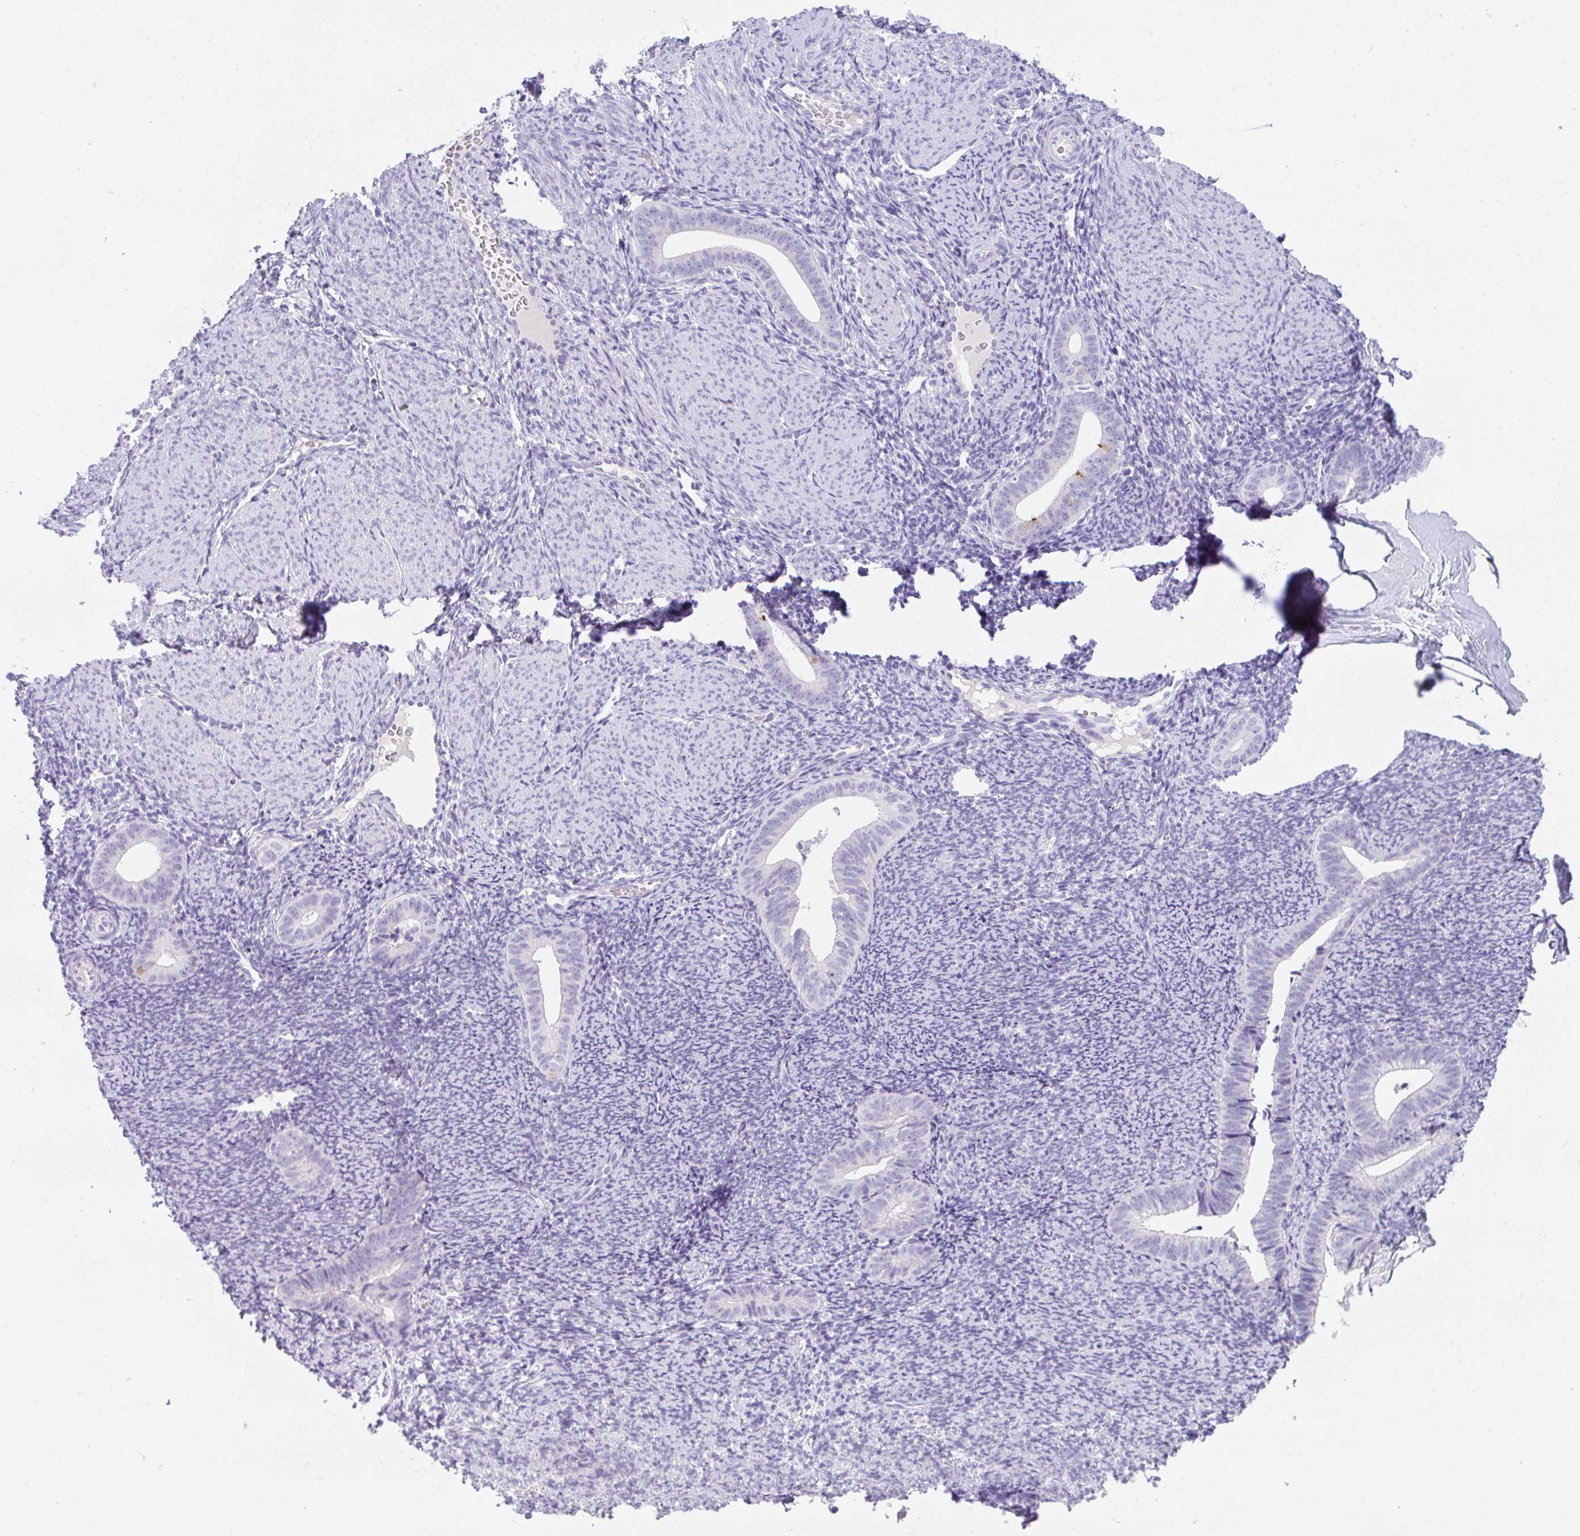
{"staining": {"intensity": "negative", "quantity": "none", "location": "none"}, "tissue": "endometrium", "cell_type": "Cells in endometrial stroma", "image_type": "normal", "snomed": [{"axis": "morphology", "description": "Normal tissue, NOS"}, {"axis": "topography", "description": "Endometrium"}], "caption": "Protein analysis of normal endometrium shows no significant positivity in cells in endometrial stroma. (Stains: DAB immunohistochemistry (IHC) with hematoxylin counter stain, Microscopy: brightfield microscopy at high magnification).", "gene": "TTC30A", "patient": {"sex": "female", "age": 39}}